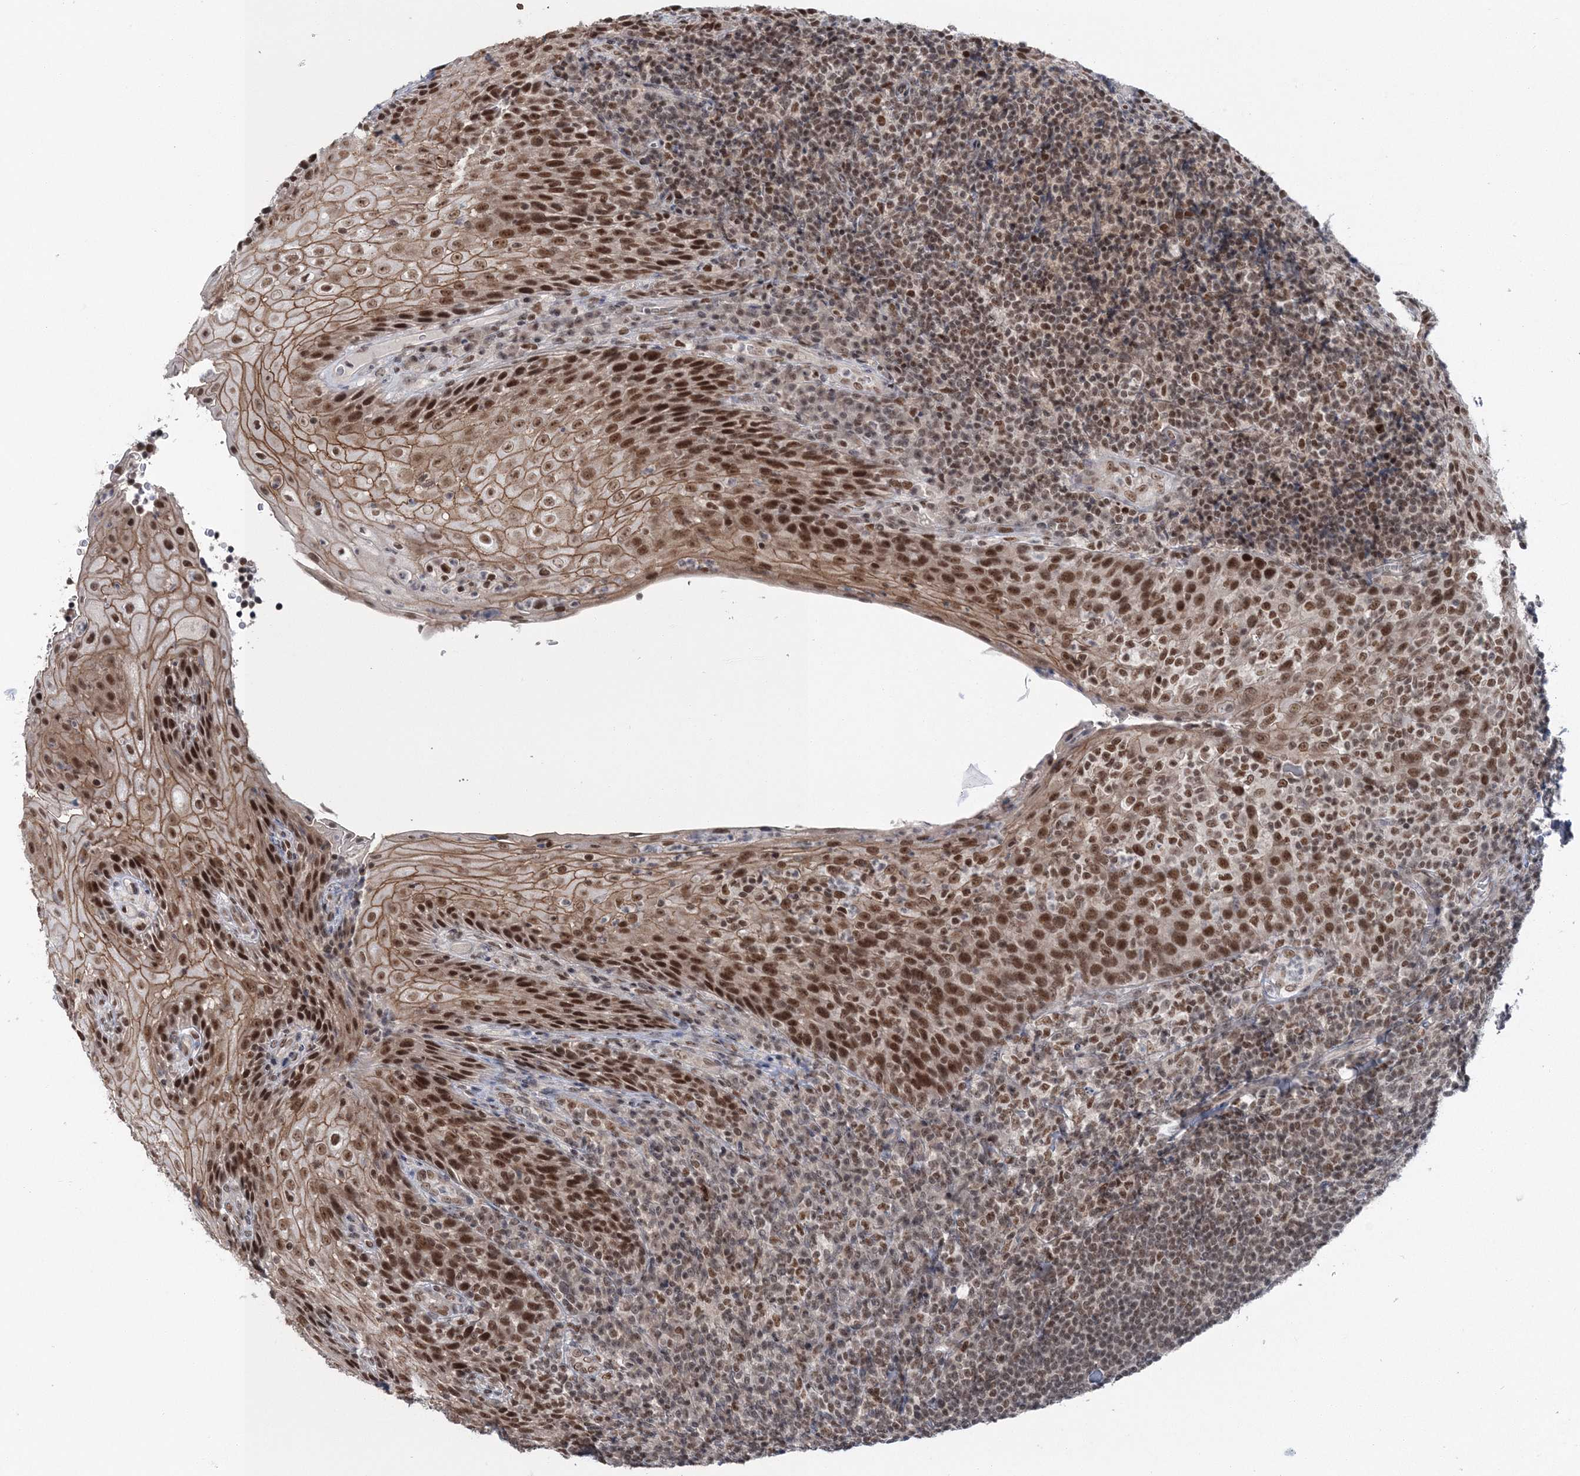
{"staining": {"intensity": "moderate", "quantity": ">75%", "location": "nuclear"}, "tissue": "tonsil", "cell_type": "Germinal center cells", "image_type": "normal", "snomed": [{"axis": "morphology", "description": "Normal tissue, NOS"}, {"axis": "topography", "description": "Tonsil"}], "caption": "High-magnification brightfield microscopy of normal tonsil stained with DAB (brown) and counterstained with hematoxylin (blue). germinal center cells exhibit moderate nuclear positivity is appreciated in about>75% of cells.", "gene": "PDS5A", "patient": {"sex": "male", "age": 37}}